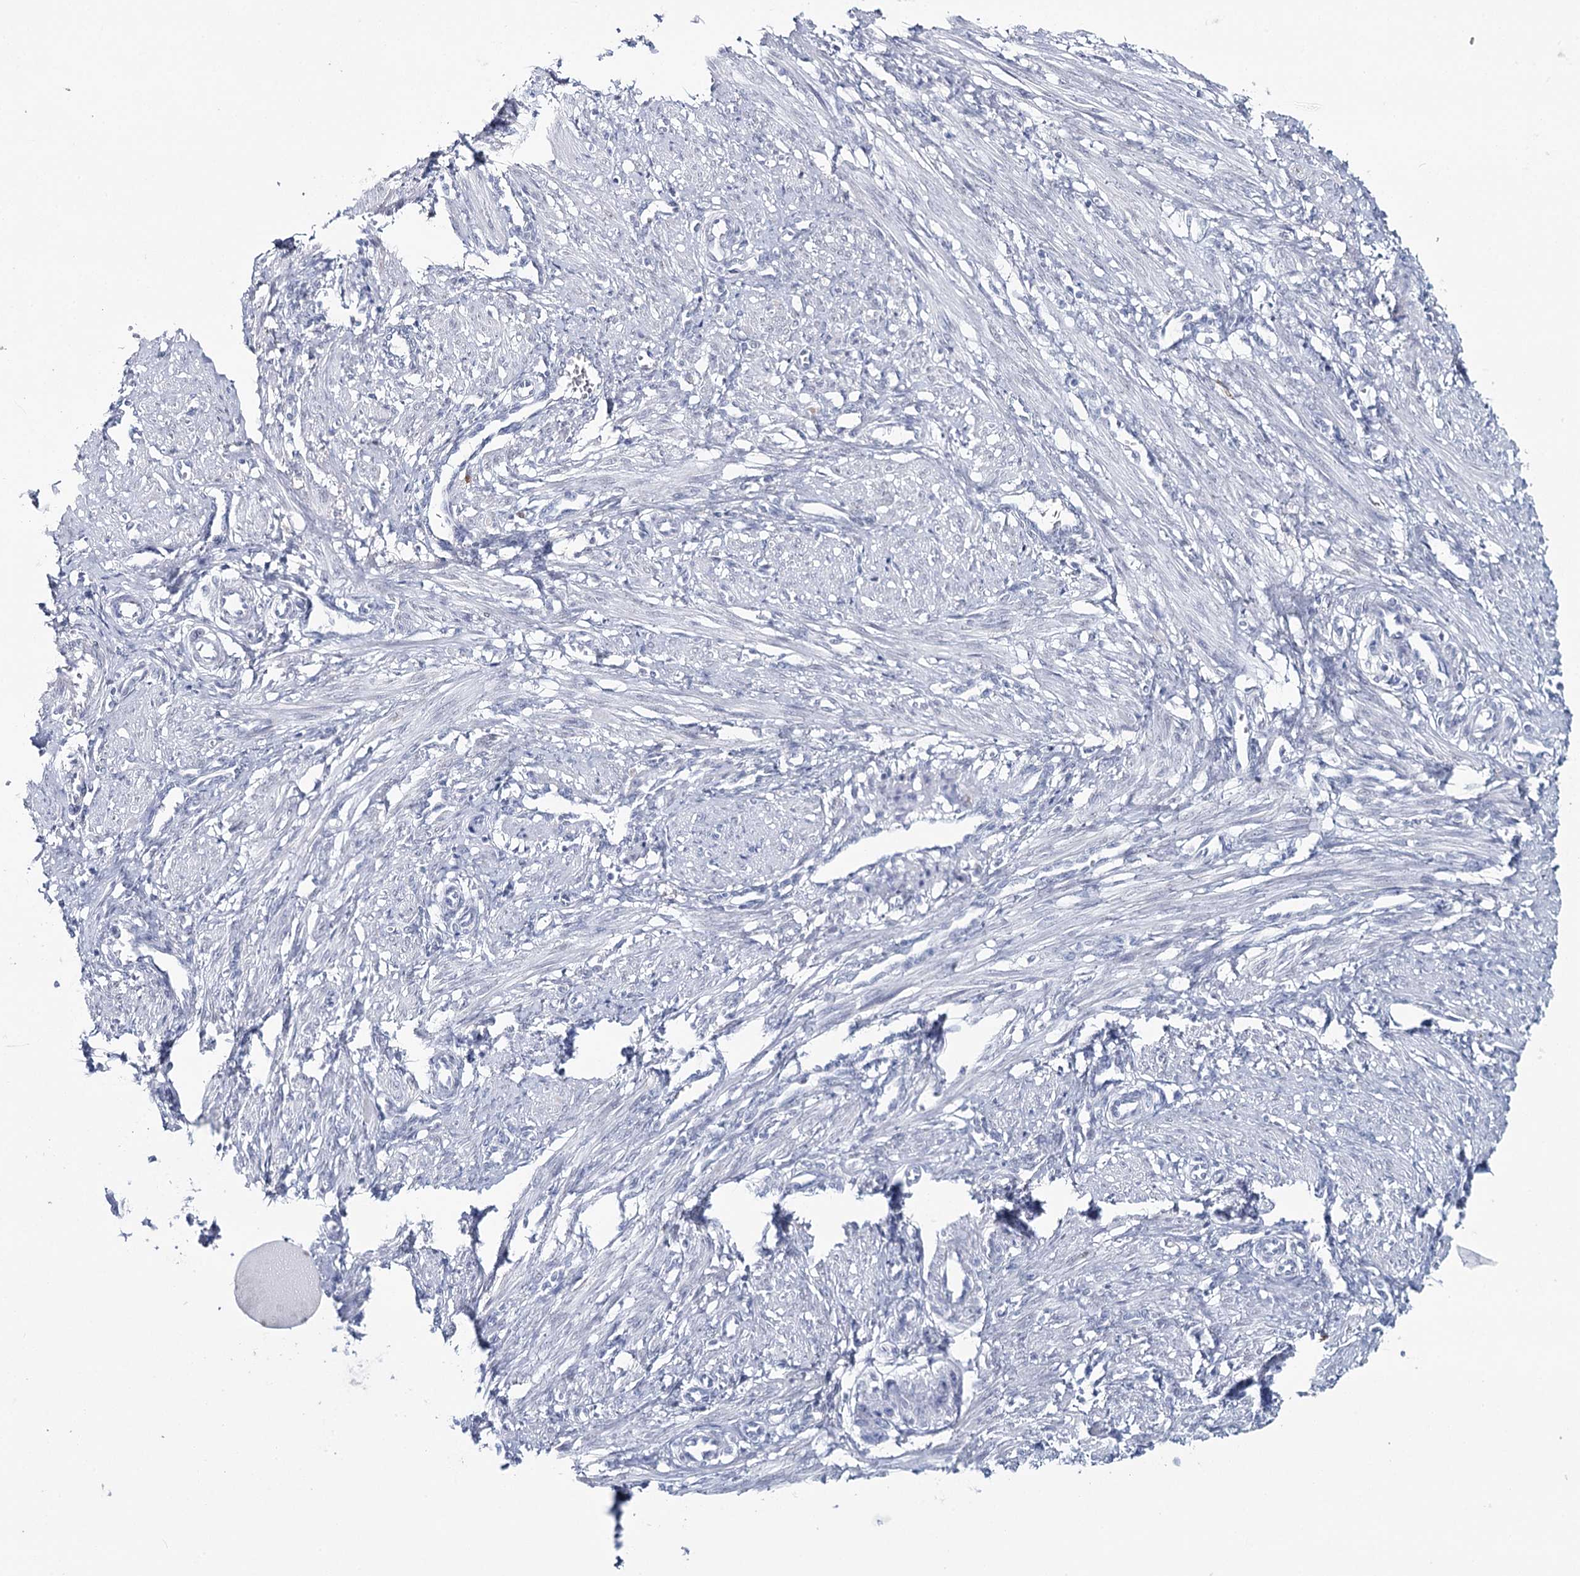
{"staining": {"intensity": "weak", "quantity": "25%-75%", "location": "nuclear"}, "tissue": "smooth muscle", "cell_type": "Smooth muscle cells", "image_type": "normal", "snomed": [{"axis": "morphology", "description": "Normal tissue, NOS"}, {"axis": "topography", "description": "Endometrium"}], "caption": "Smooth muscle stained with DAB IHC displays low levels of weak nuclear expression in about 25%-75% of smooth muscle cells.", "gene": "ZC3H8", "patient": {"sex": "female", "age": 33}}